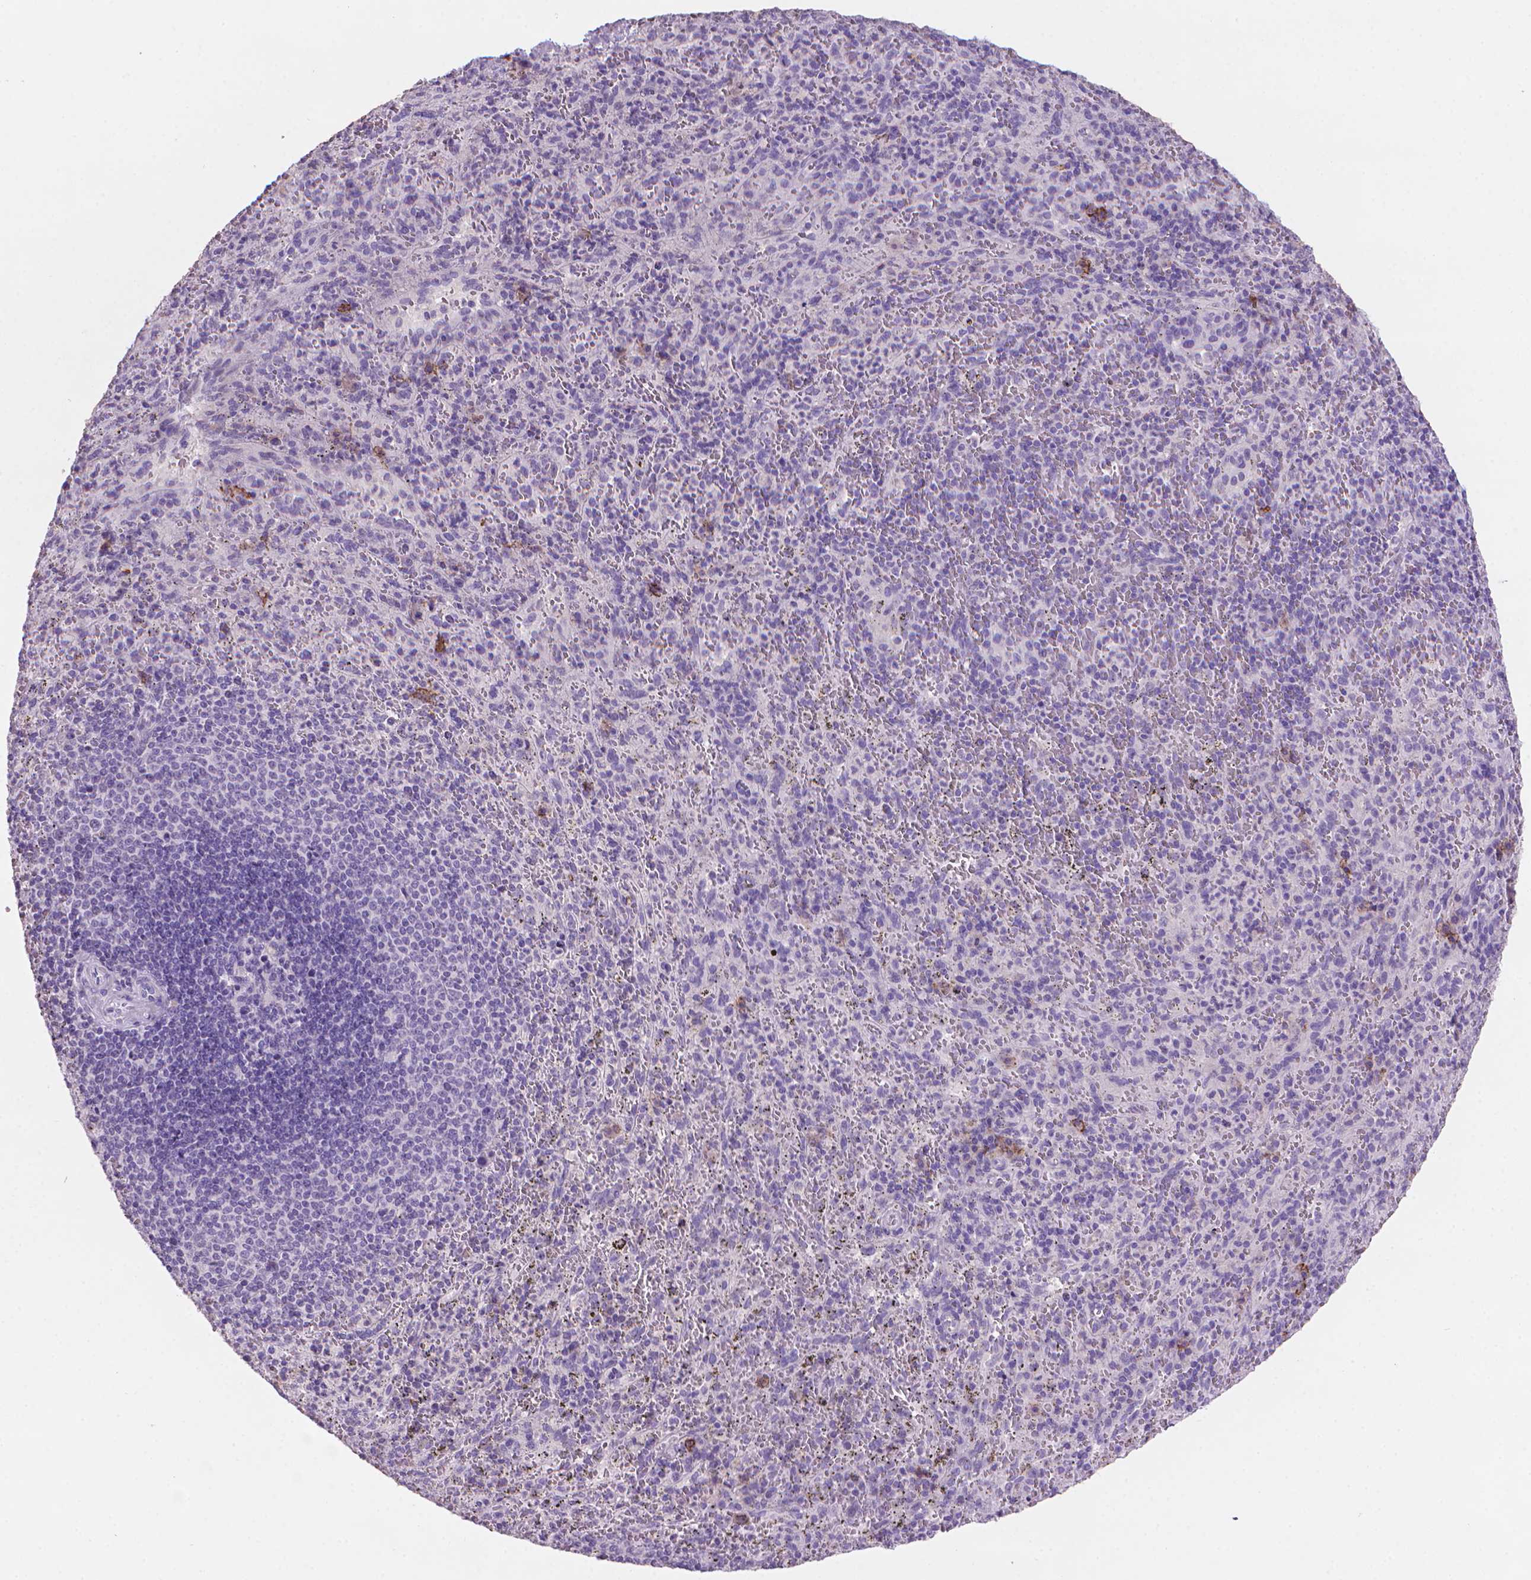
{"staining": {"intensity": "negative", "quantity": "none", "location": "none"}, "tissue": "spleen", "cell_type": "Cells in red pulp", "image_type": "normal", "snomed": [{"axis": "morphology", "description": "Normal tissue, NOS"}, {"axis": "topography", "description": "Spleen"}], "caption": "This is an immunohistochemistry micrograph of unremarkable human spleen. There is no positivity in cells in red pulp.", "gene": "MUC1", "patient": {"sex": "male", "age": 57}}